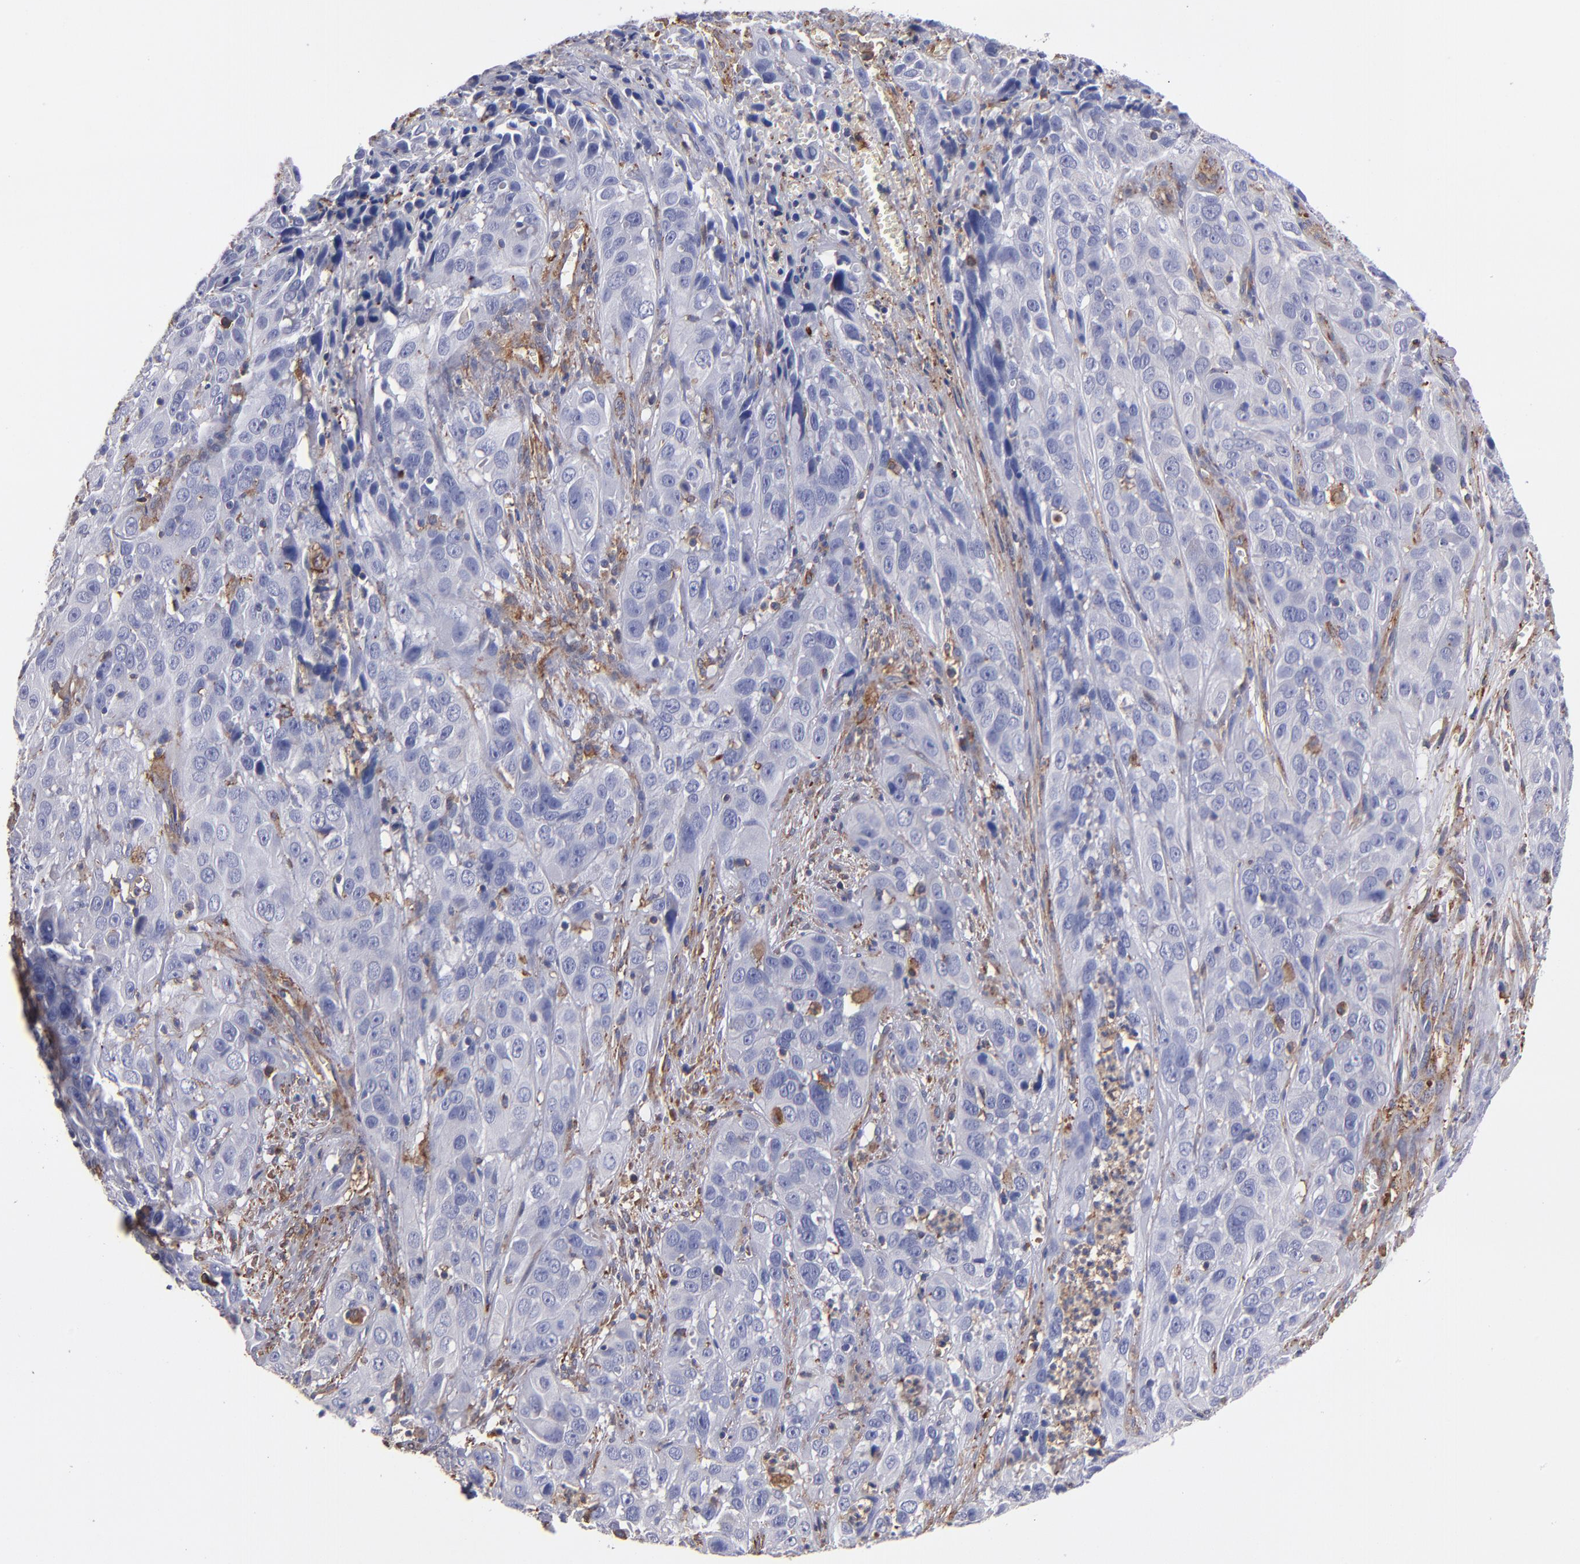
{"staining": {"intensity": "negative", "quantity": "none", "location": "none"}, "tissue": "cervical cancer", "cell_type": "Tumor cells", "image_type": "cancer", "snomed": [{"axis": "morphology", "description": "Squamous cell carcinoma, NOS"}, {"axis": "topography", "description": "Cervix"}], "caption": "The image demonstrates no staining of tumor cells in squamous cell carcinoma (cervical).", "gene": "MVP", "patient": {"sex": "female", "age": 32}}